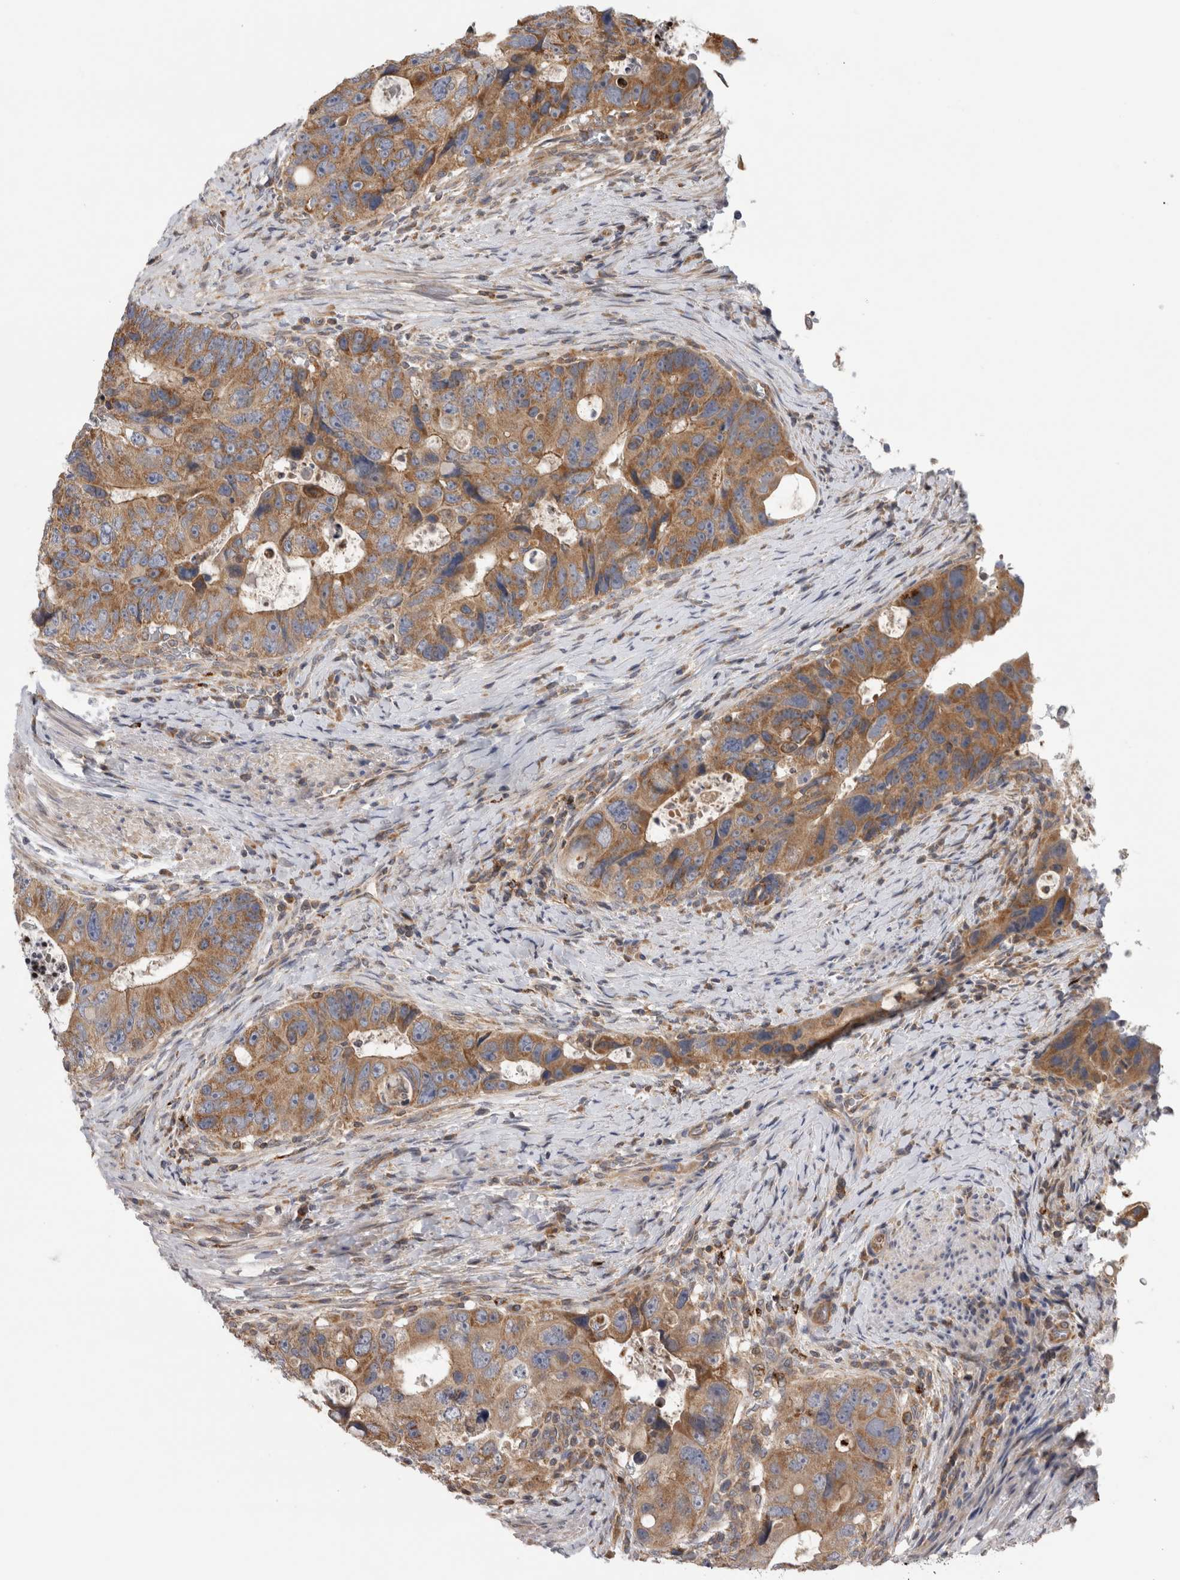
{"staining": {"intensity": "moderate", "quantity": ">75%", "location": "cytoplasmic/membranous"}, "tissue": "colorectal cancer", "cell_type": "Tumor cells", "image_type": "cancer", "snomed": [{"axis": "morphology", "description": "Adenocarcinoma, NOS"}, {"axis": "topography", "description": "Rectum"}], "caption": "IHC staining of colorectal cancer, which shows medium levels of moderate cytoplasmic/membranous staining in about >75% of tumor cells indicating moderate cytoplasmic/membranous protein staining. The staining was performed using DAB (3,3'-diaminobenzidine) (brown) for protein detection and nuclei were counterstained in hematoxylin (blue).", "gene": "GRIK2", "patient": {"sex": "male", "age": 59}}